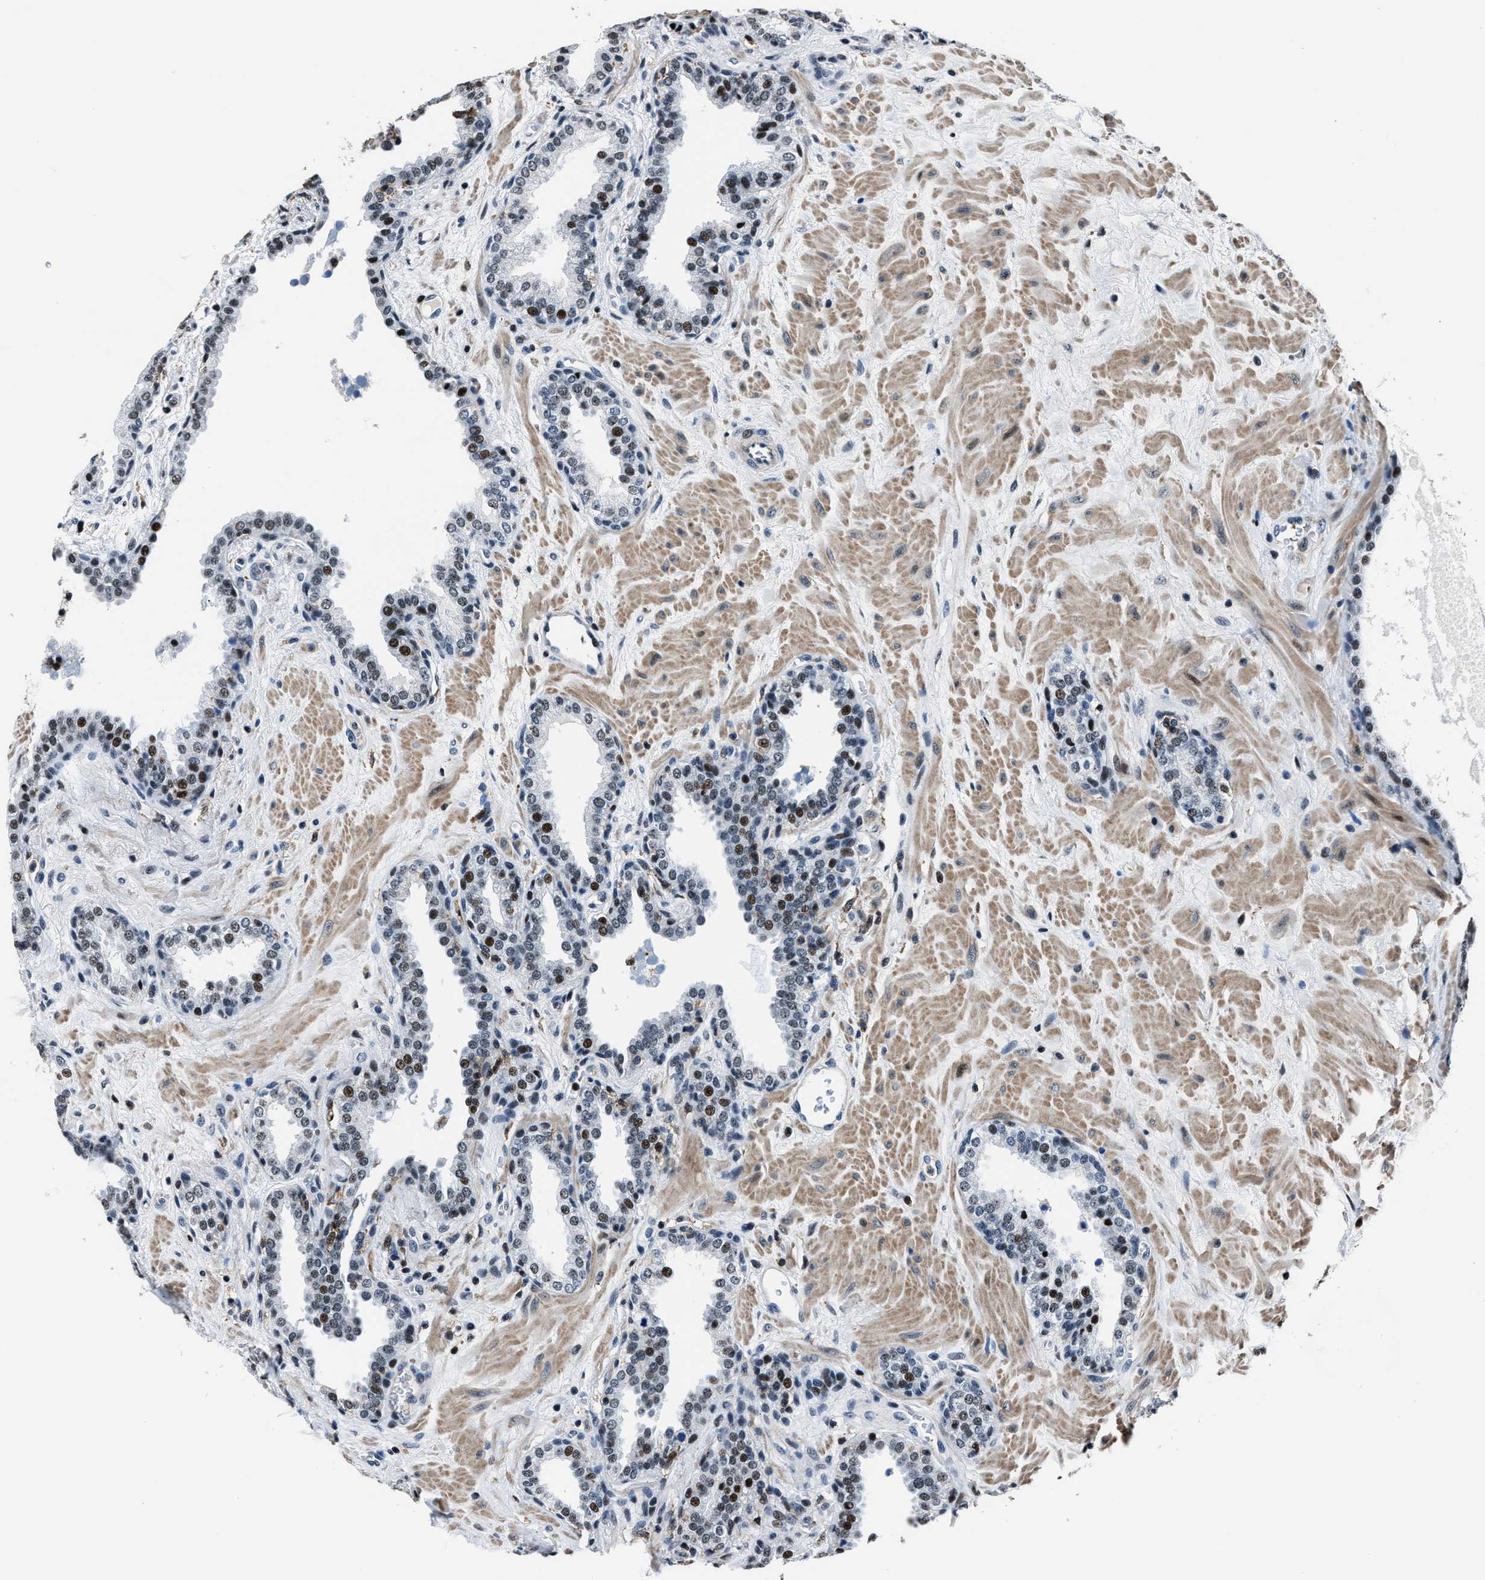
{"staining": {"intensity": "moderate", "quantity": "25%-75%", "location": "nuclear"}, "tissue": "prostate", "cell_type": "Glandular cells", "image_type": "normal", "snomed": [{"axis": "morphology", "description": "Normal tissue, NOS"}, {"axis": "topography", "description": "Prostate"}], "caption": "Immunohistochemistry (IHC) staining of unremarkable prostate, which reveals medium levels of moderate nuclear positivity in about 25%-75% of glandular cells indicating moderate nuclear protein staining. The staining was performed using DAB (3,3'-diaminobenzidine) (brown) for protein detection and nuclei were counterstained in hematoxylin (blue).", "gene": "PPIE", "patient": {"sex": "male", "age": 51}}